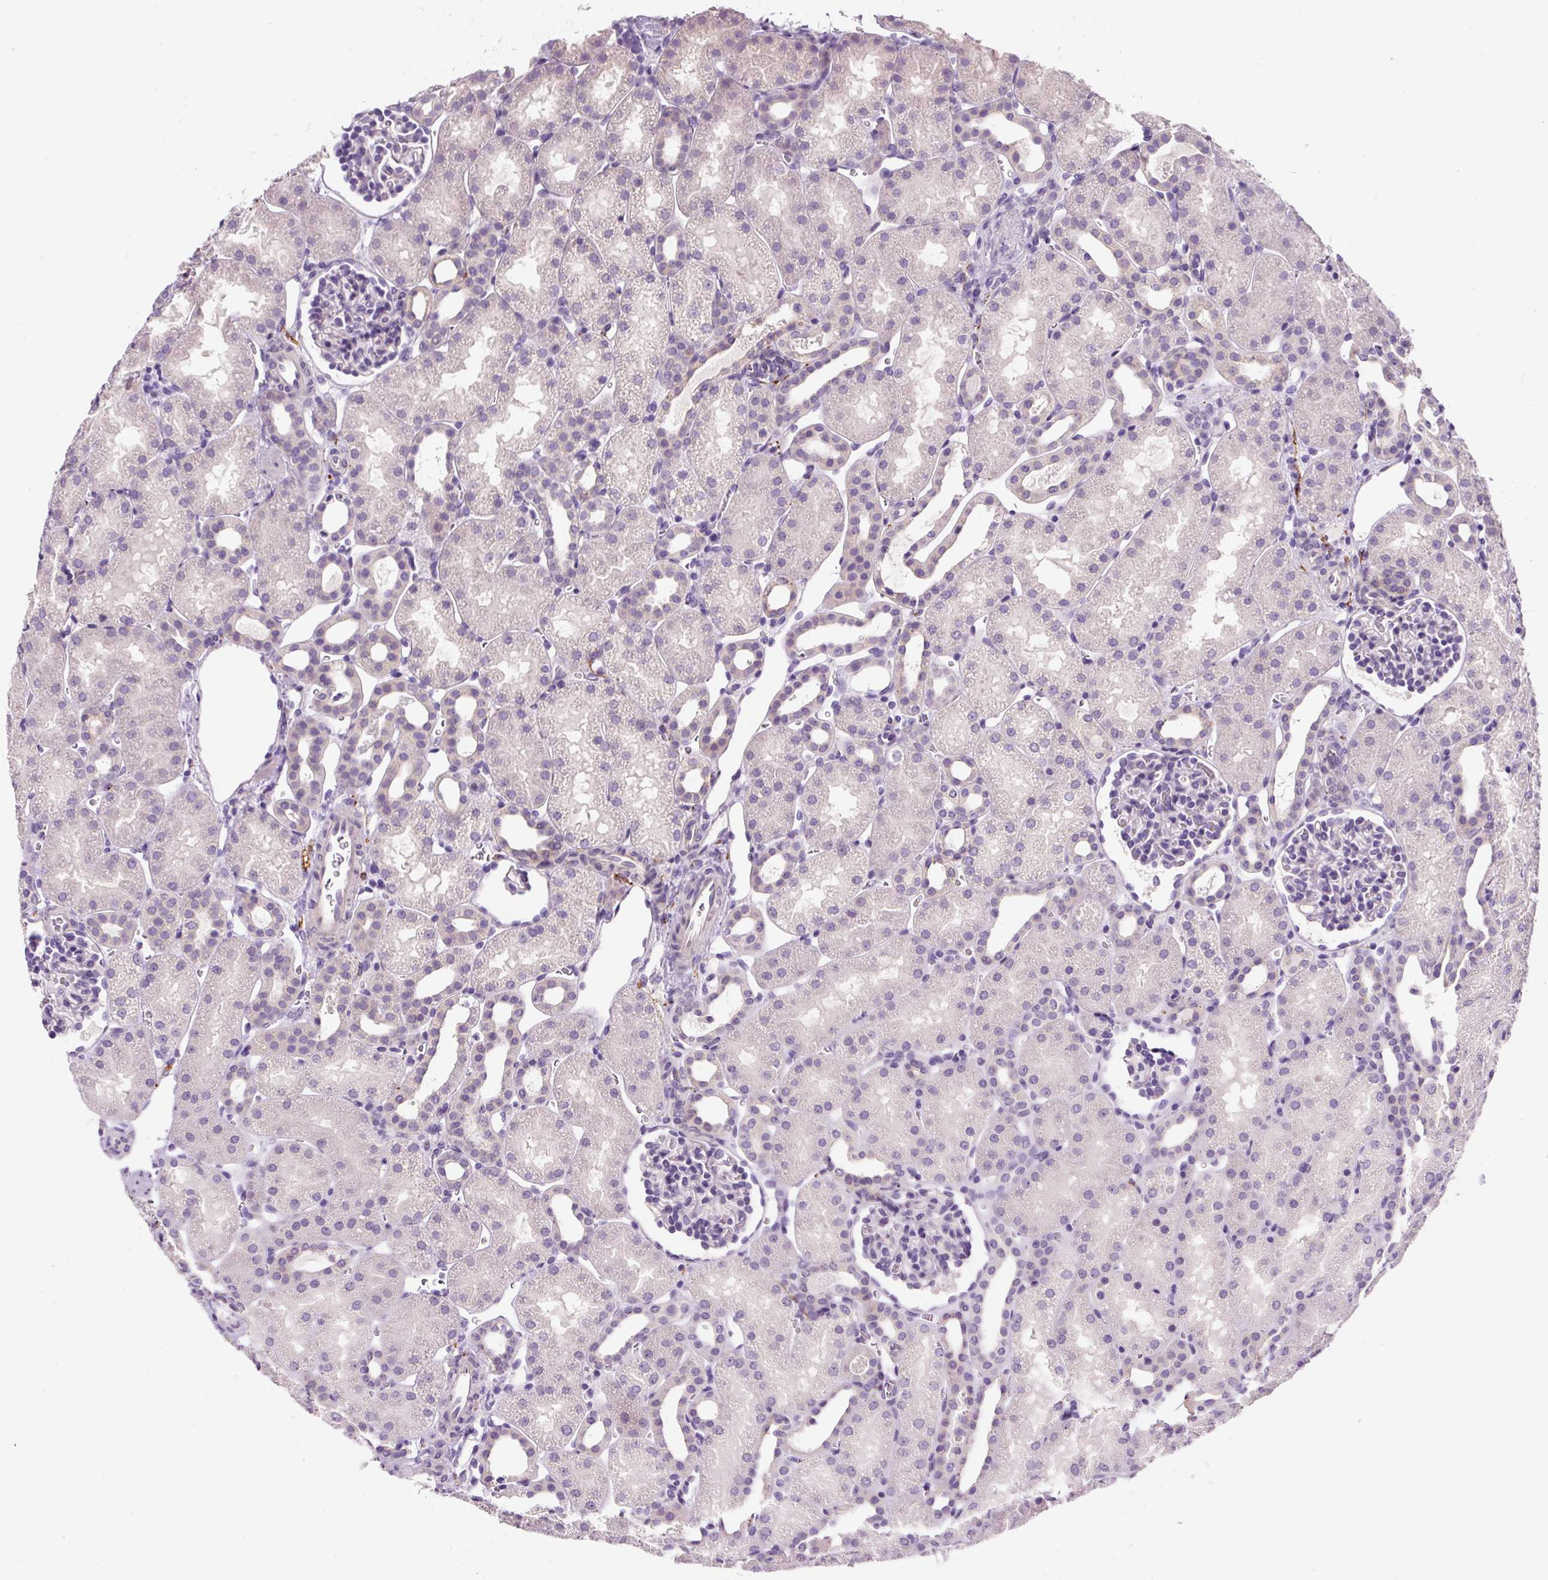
{"staining": {"intensity": "negative", "quantity": "none", "location": "none"}, "tissue": "kidney", "cell_type": "Cells in glomeruli", "image_type": "normal", "snomed": [{"axis": "morphology", "description": "Normal tissue, NOS"}, {"axis": "topography", "description": "Kidney"}], "caption": "The histopathology image displays no staining of cells in glomeruli in benign kidney. (Immunohistochemistry, brightfield microscopy, high magnification).", "gene": "SYP", "patient": {"sex": "male", "age": 2}}